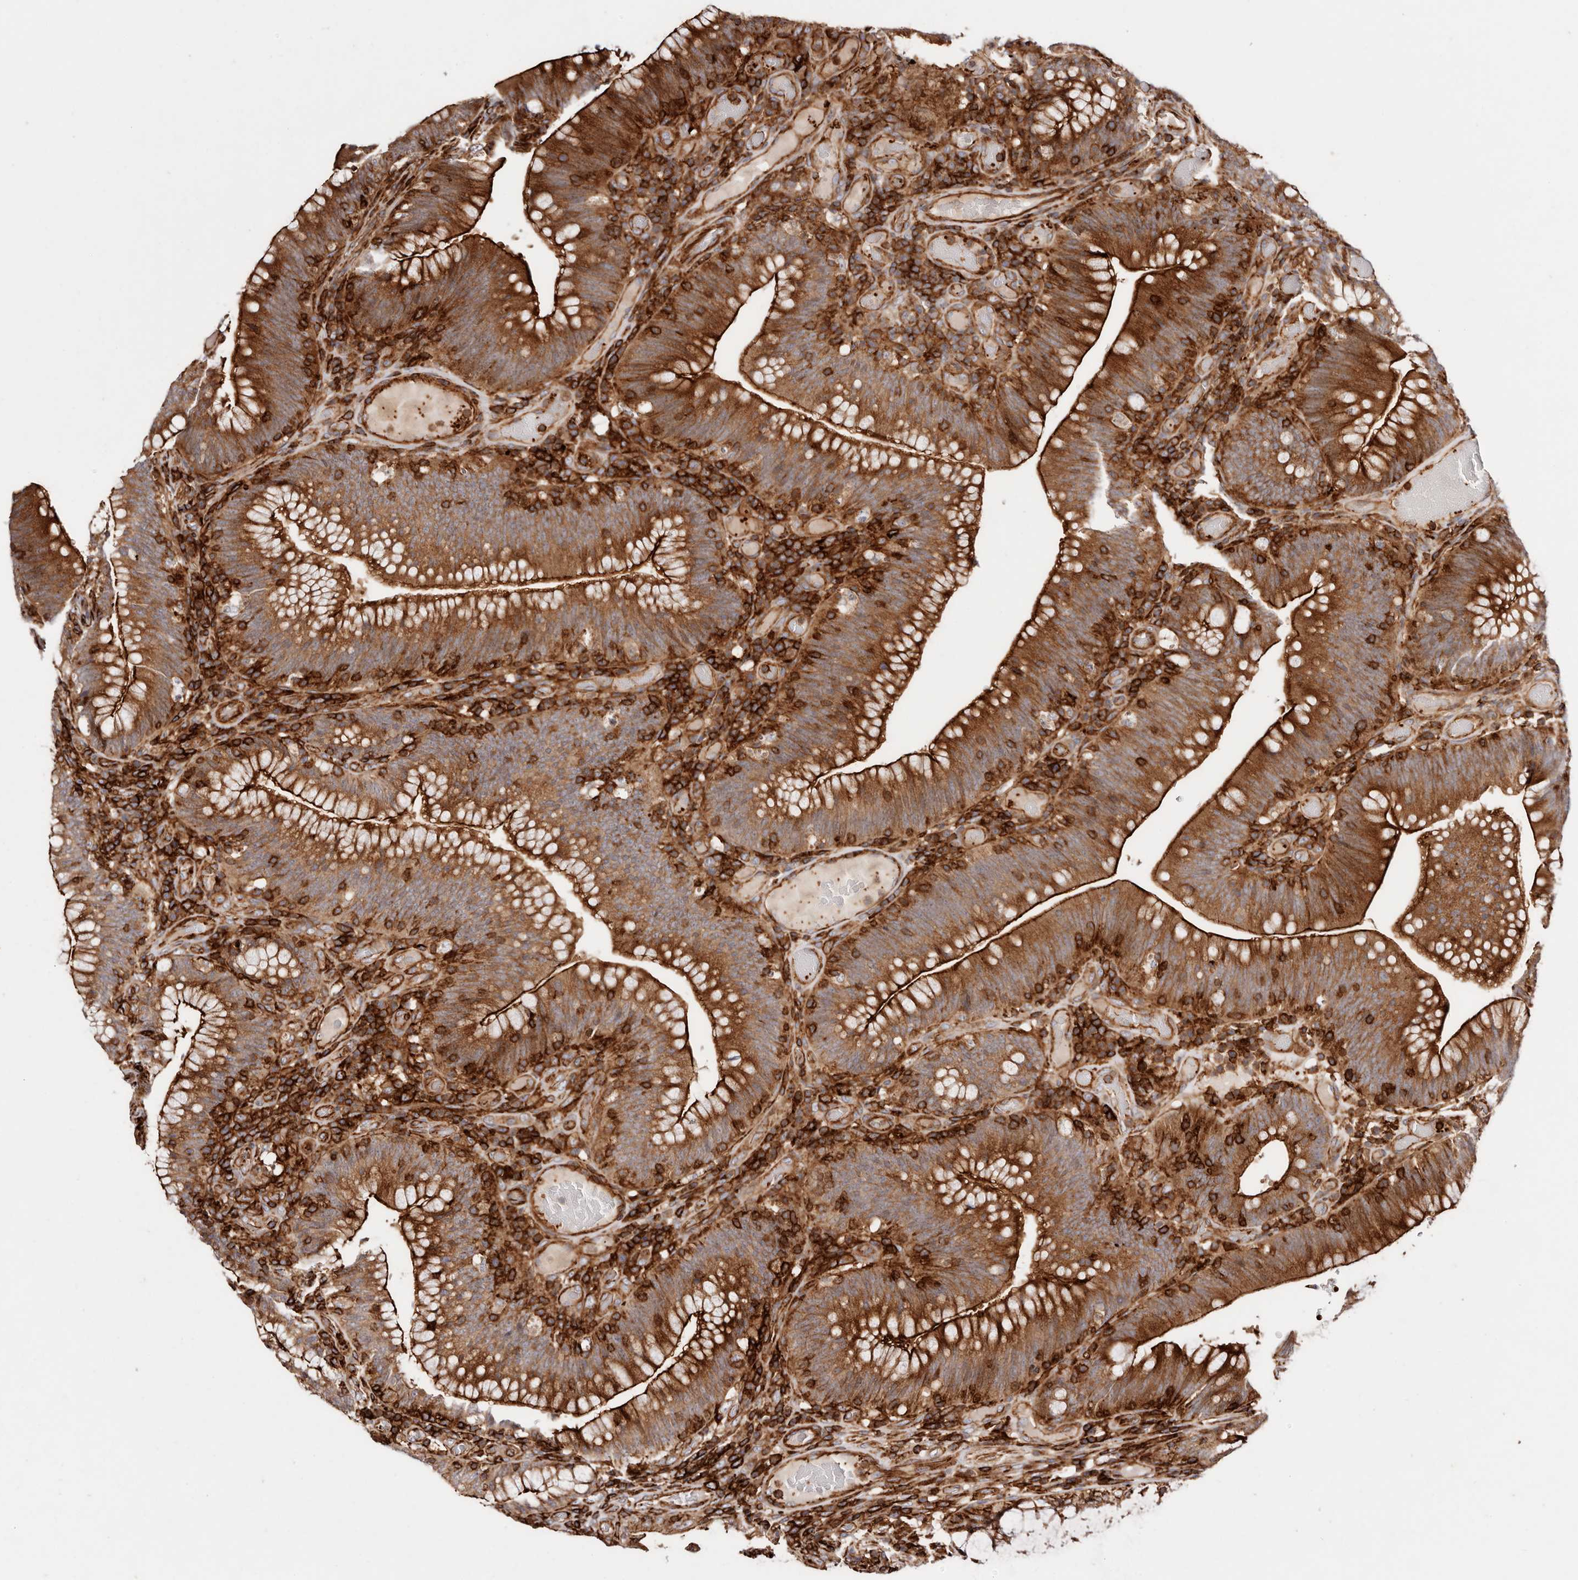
{"staining": {"intensity": "strong", "quantity": ">75%", "location": "cytoplasmic/membranous"}, "tissue": "colorectal cancer", "cell_type": "Tumor cells", "image_type": "cancer", "snomed": [{"axis": "morphology", "description": "Normal tissue, NOS"}, {"axis": "topography", "description": "Colon"}], "caption": "A high-resolution micrograph shows immunohistochemistry staining of colorectal cancer, which demonstrates strong cytoplasmic/membranous positivity in about >75% of tumor cells.", "gene": "PTPN22", "patient": {"sex": "female", "age": 82}}